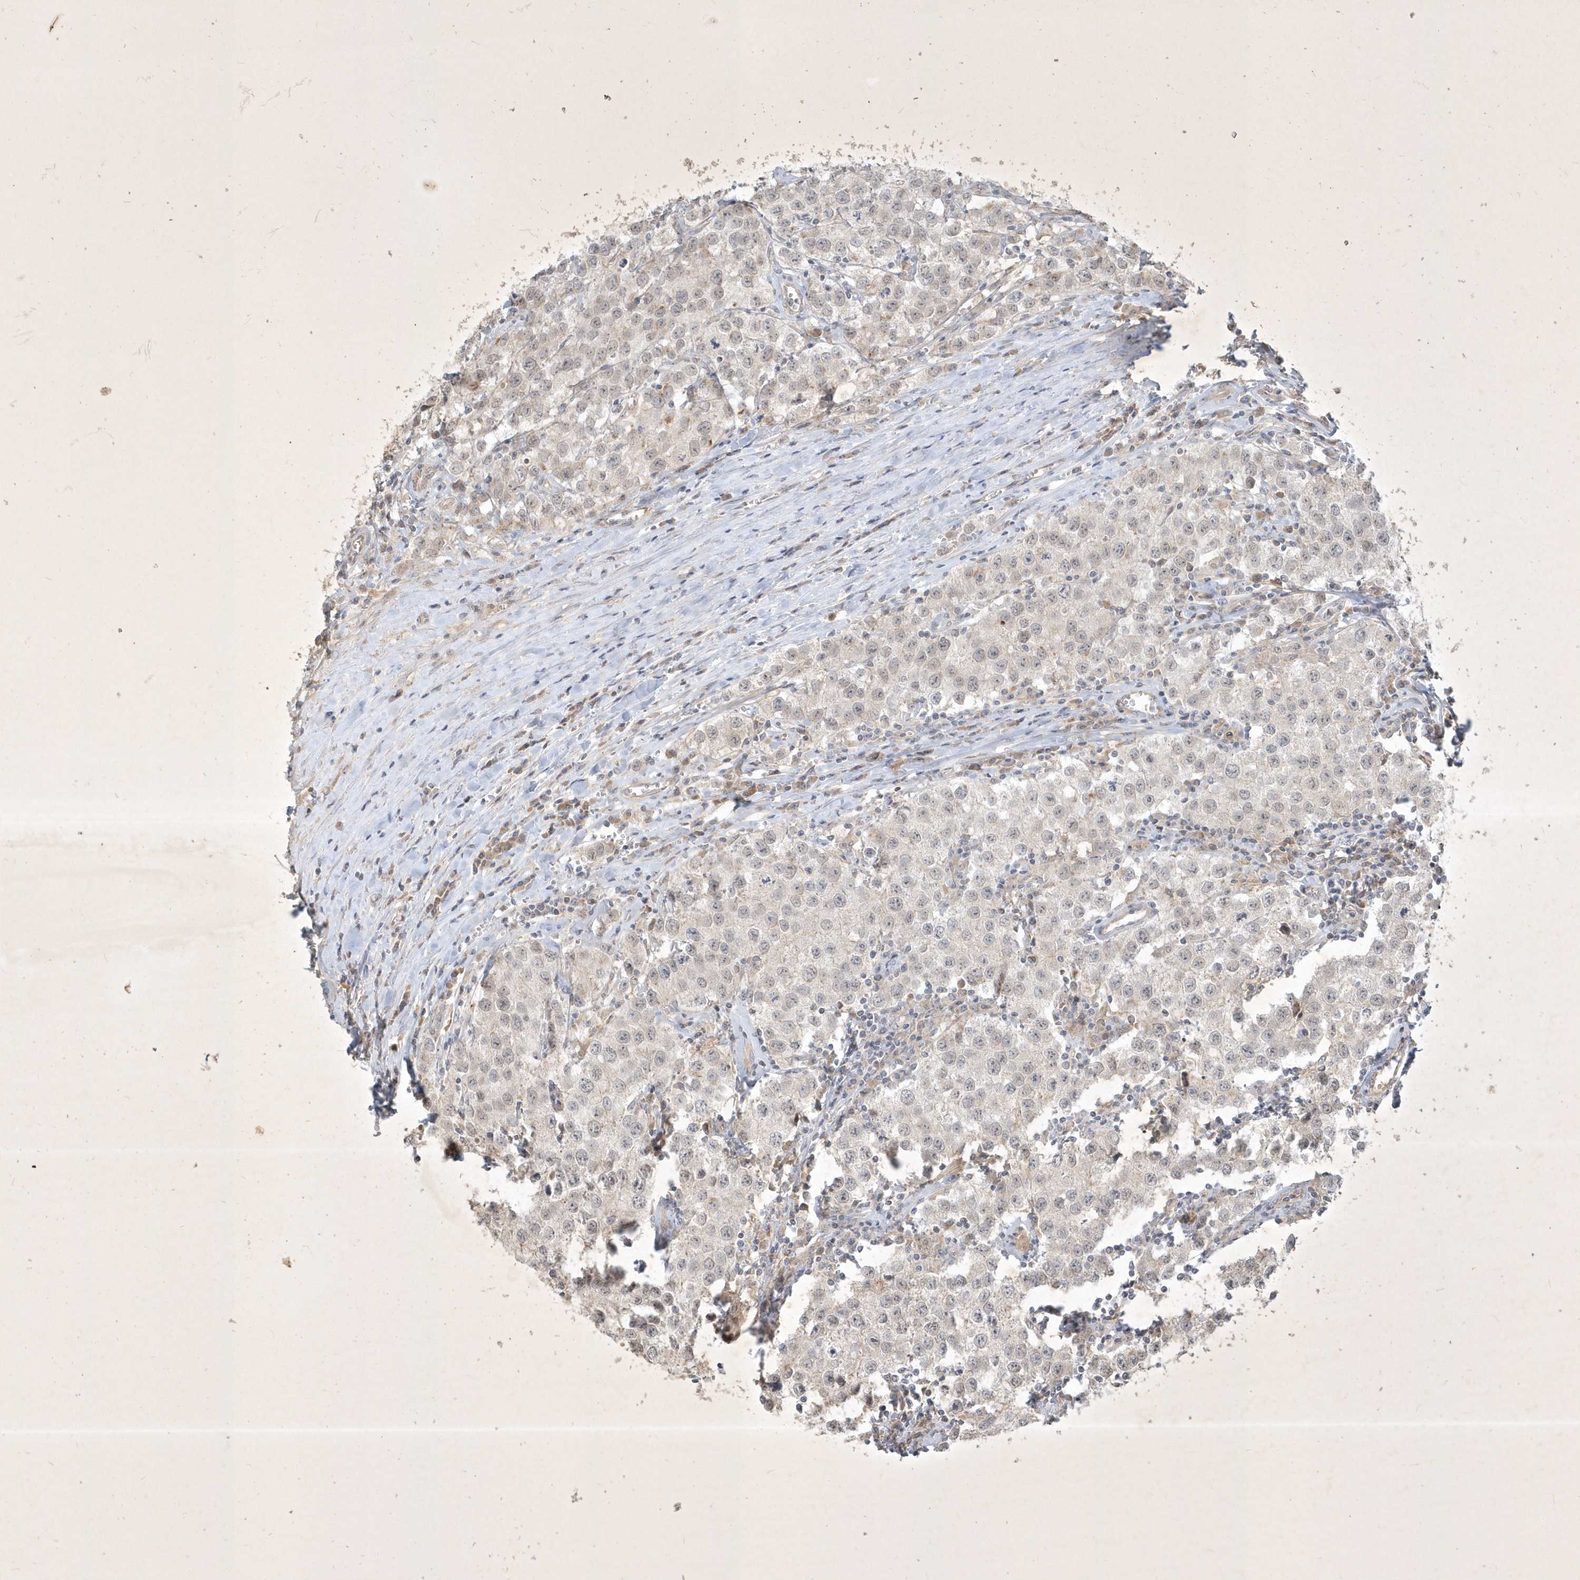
{"staining": {"intensity": "negative", "quantity": "none", "location": "none"}, "tissue": "testis cancer", "cell_type": "Tumor cells", "image_type": "cancer", "snomed": [{"axis": "morphology", "description": "Seminoma, NOS"}, {"axis": "morphology", "description": "Carcinoma, Embryonal, NOS"}, {"axis": "topography", "description": "Testis"}], "caption": "The IHC micrograph has no significant staining in tumor cells of seminoma (testis) tissue.", "gene": "BOD1", "patient": {"sex": "male", "age": 43}}